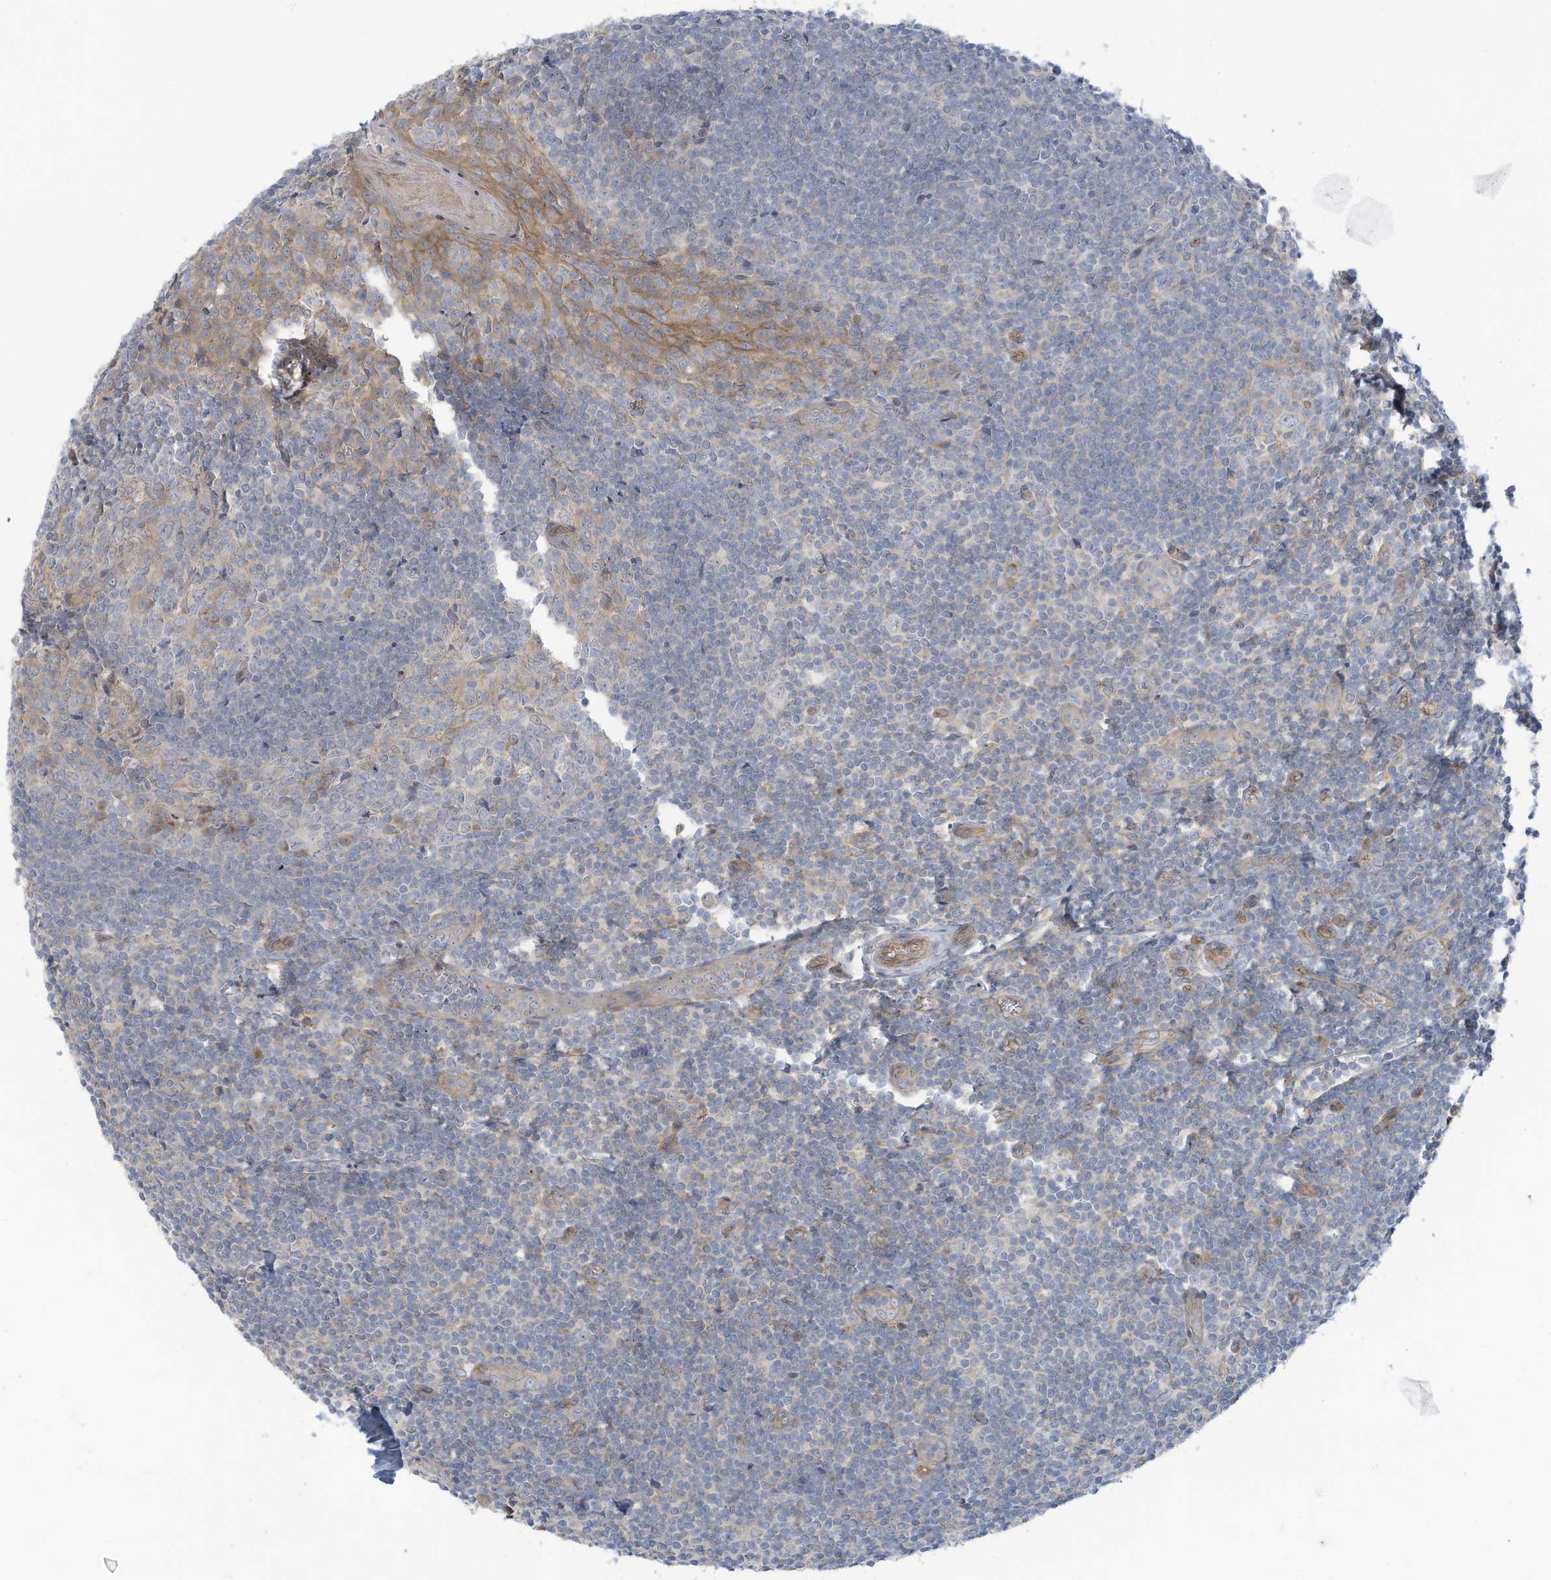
{"staining": {"intensity": "negative", "quantity": "none", "location": "none"}, "tissue": "tonsil", "cell_type": "Germinal center cells", "image_type": "normal", "snomed": [{"axis": "morphology", "description": "Normal tissue, NOS"}, {"axis": "topography", "description": "Tonsil"}], "caption": "Benign tonsil was stained to show a protein in brown. There is no significant positivity in germinal center cells.", "gene": "ADAT2", "patient": {"sex": "male", "age": 27}}